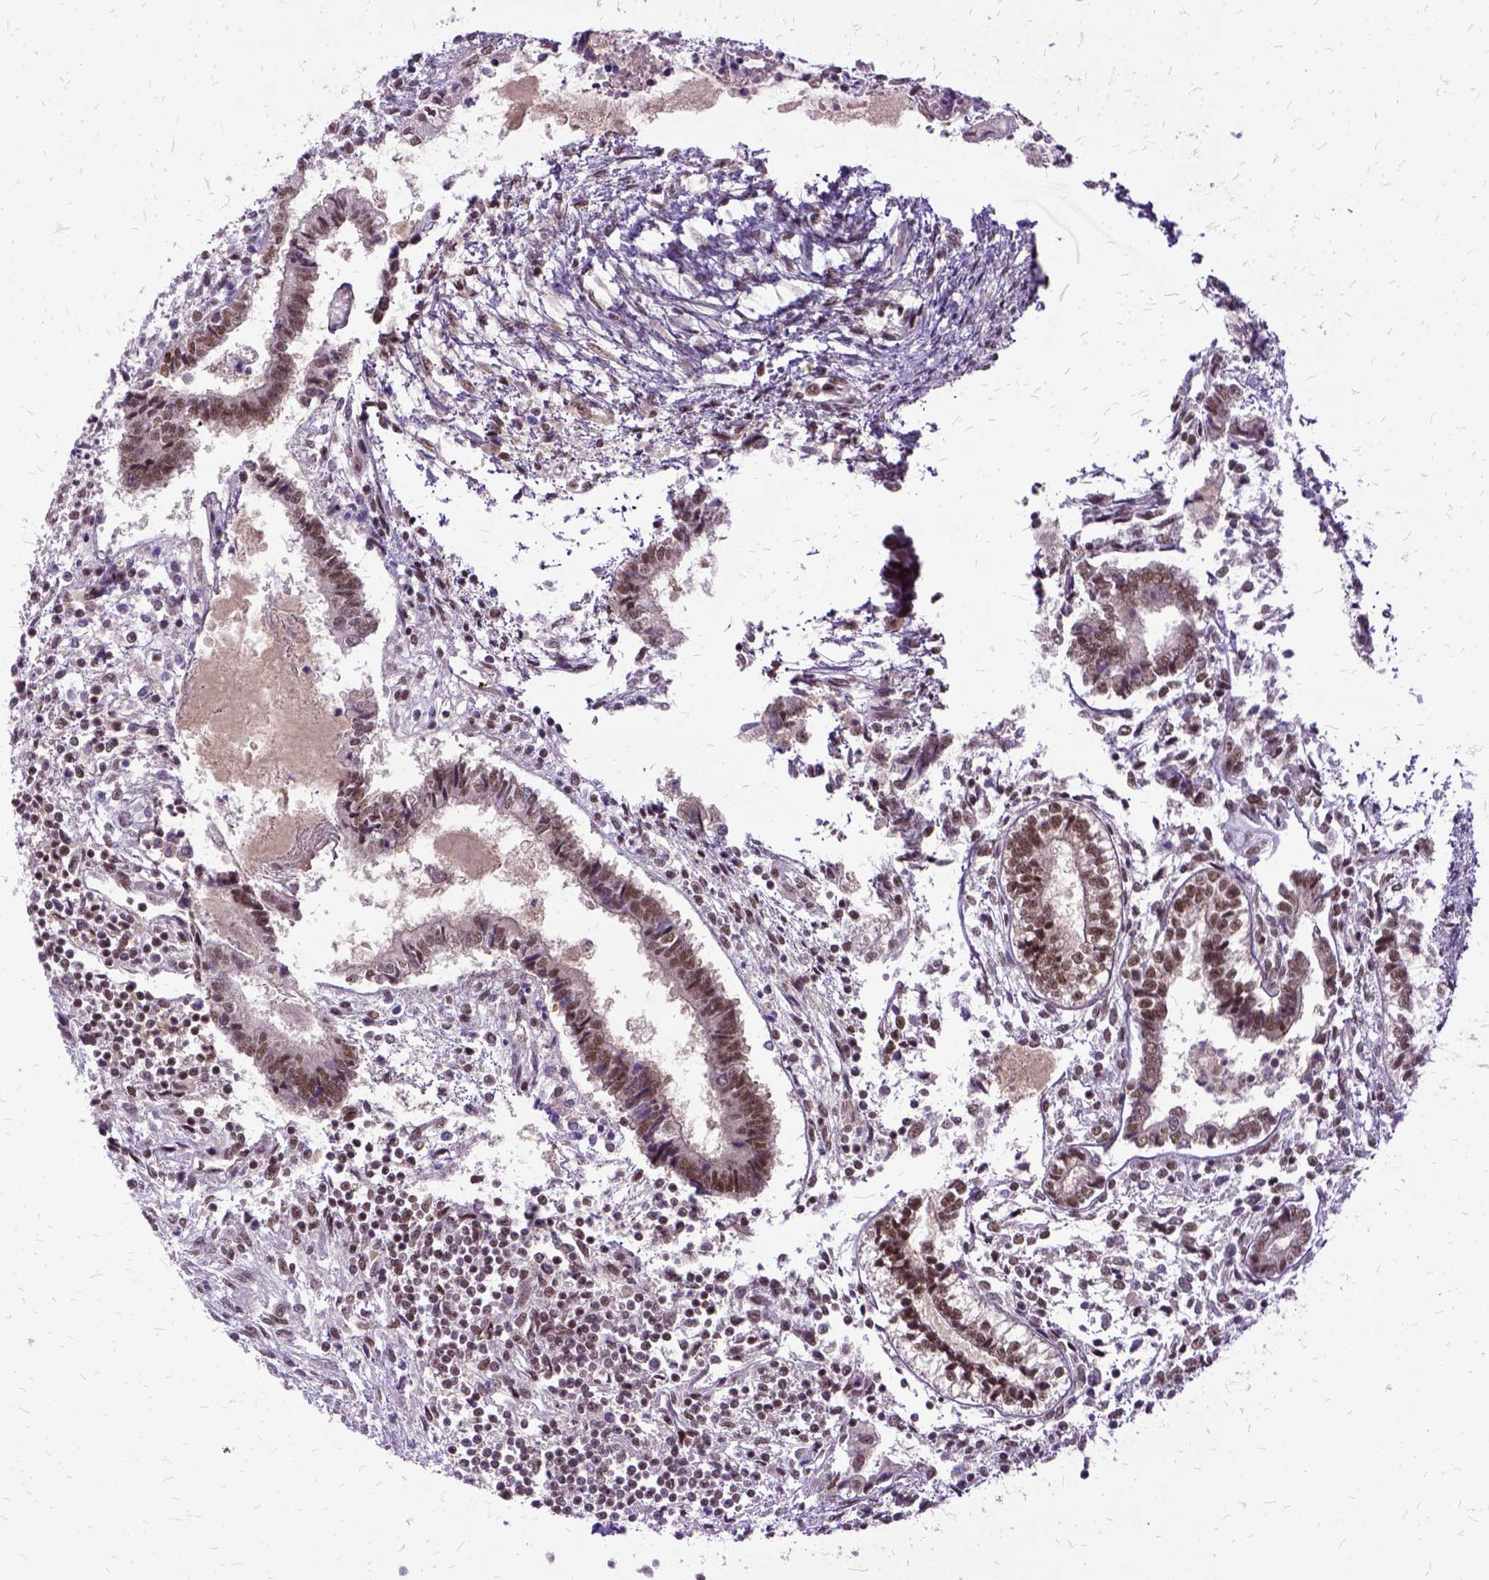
{"staining": {"intensity": "moderate", "quantity": ">75%", "location": "nuclear"}, "tissue": "testis cancer", "cell_type": "Tumor cells", "image_type": "cancer", "snomed": [{"axis": "morphology", "description": "Carcinoma, Embryonal, NOS"}, {"axis": "topography", "description": "Testis"}], "caption": "Immunohistochemistry (IHC) staining of testis embryonal carcinoma, which shows medium levels of moderate nuclear expression in approximately >75% of tumor cells indicating moderate nuclear protein staining. The staining was performed using DAB (brown) for protein detection and nuclei were counterstained in hematoxylin (blue).", "gene": "SETD1A", "patient": {"sex": "male", "age": 37}}